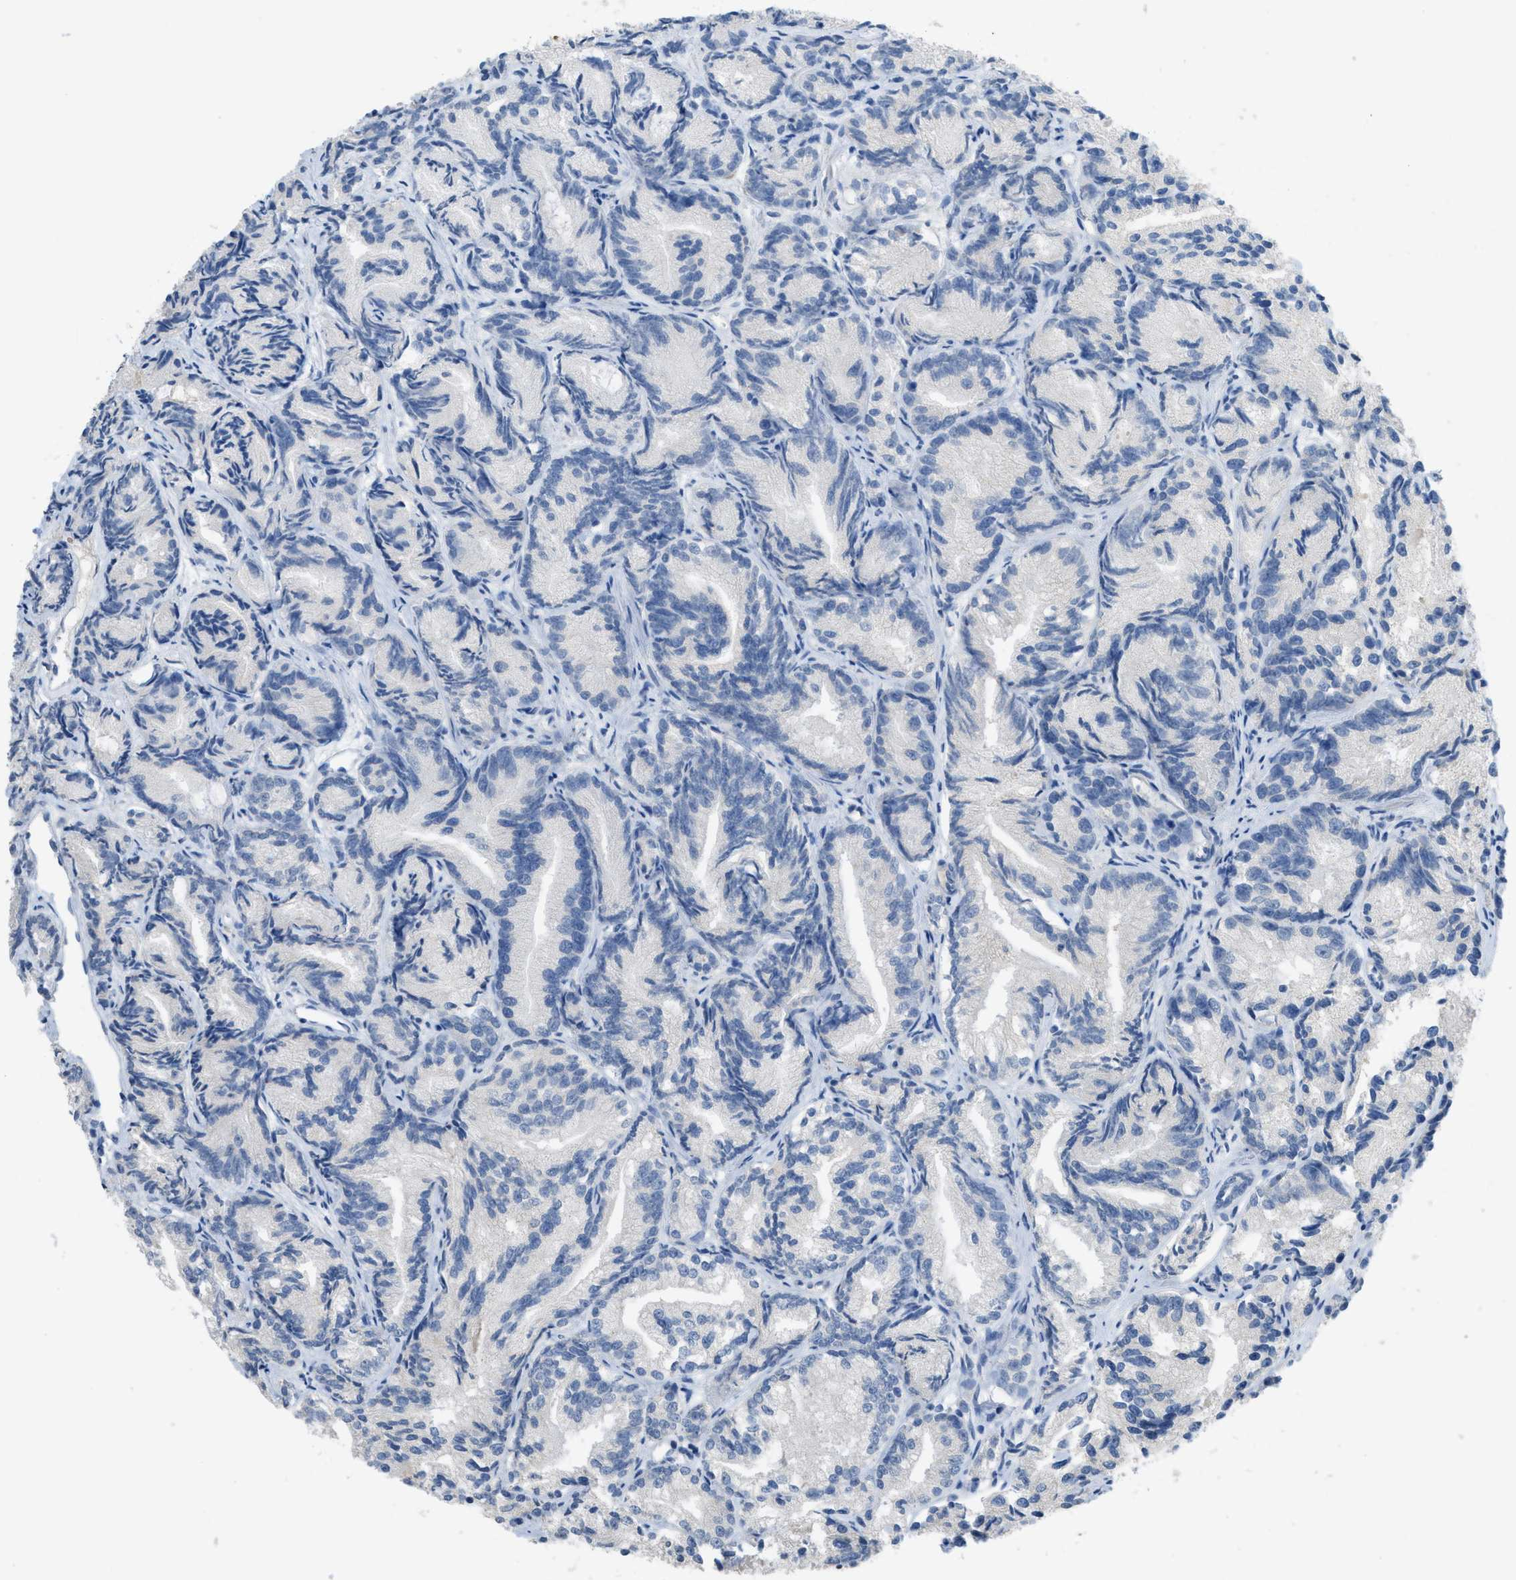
{"staining": {"intensity": "negative", "quantity": "none", "location": "none"}, "tissue": "prostate cancer", "cell_type": "Tumor cells", "image_type": "cancer", "snomed": [{"axis": "morphology", "description": "Adenocarcinoma, Low grade"}, {"axis": "topography", "description": "Prostate"}], "caption": "This photomicrograph is of prostate cancer (low-grade adenocarcinoma) stained with immunohistochemistry (IHC) to label a protein in brown with the nuclei are counter-stained blue. There is no expression in tumor cells.", "gene": "TXNDC2", "patient": {"sex": "male", "age": 89}}